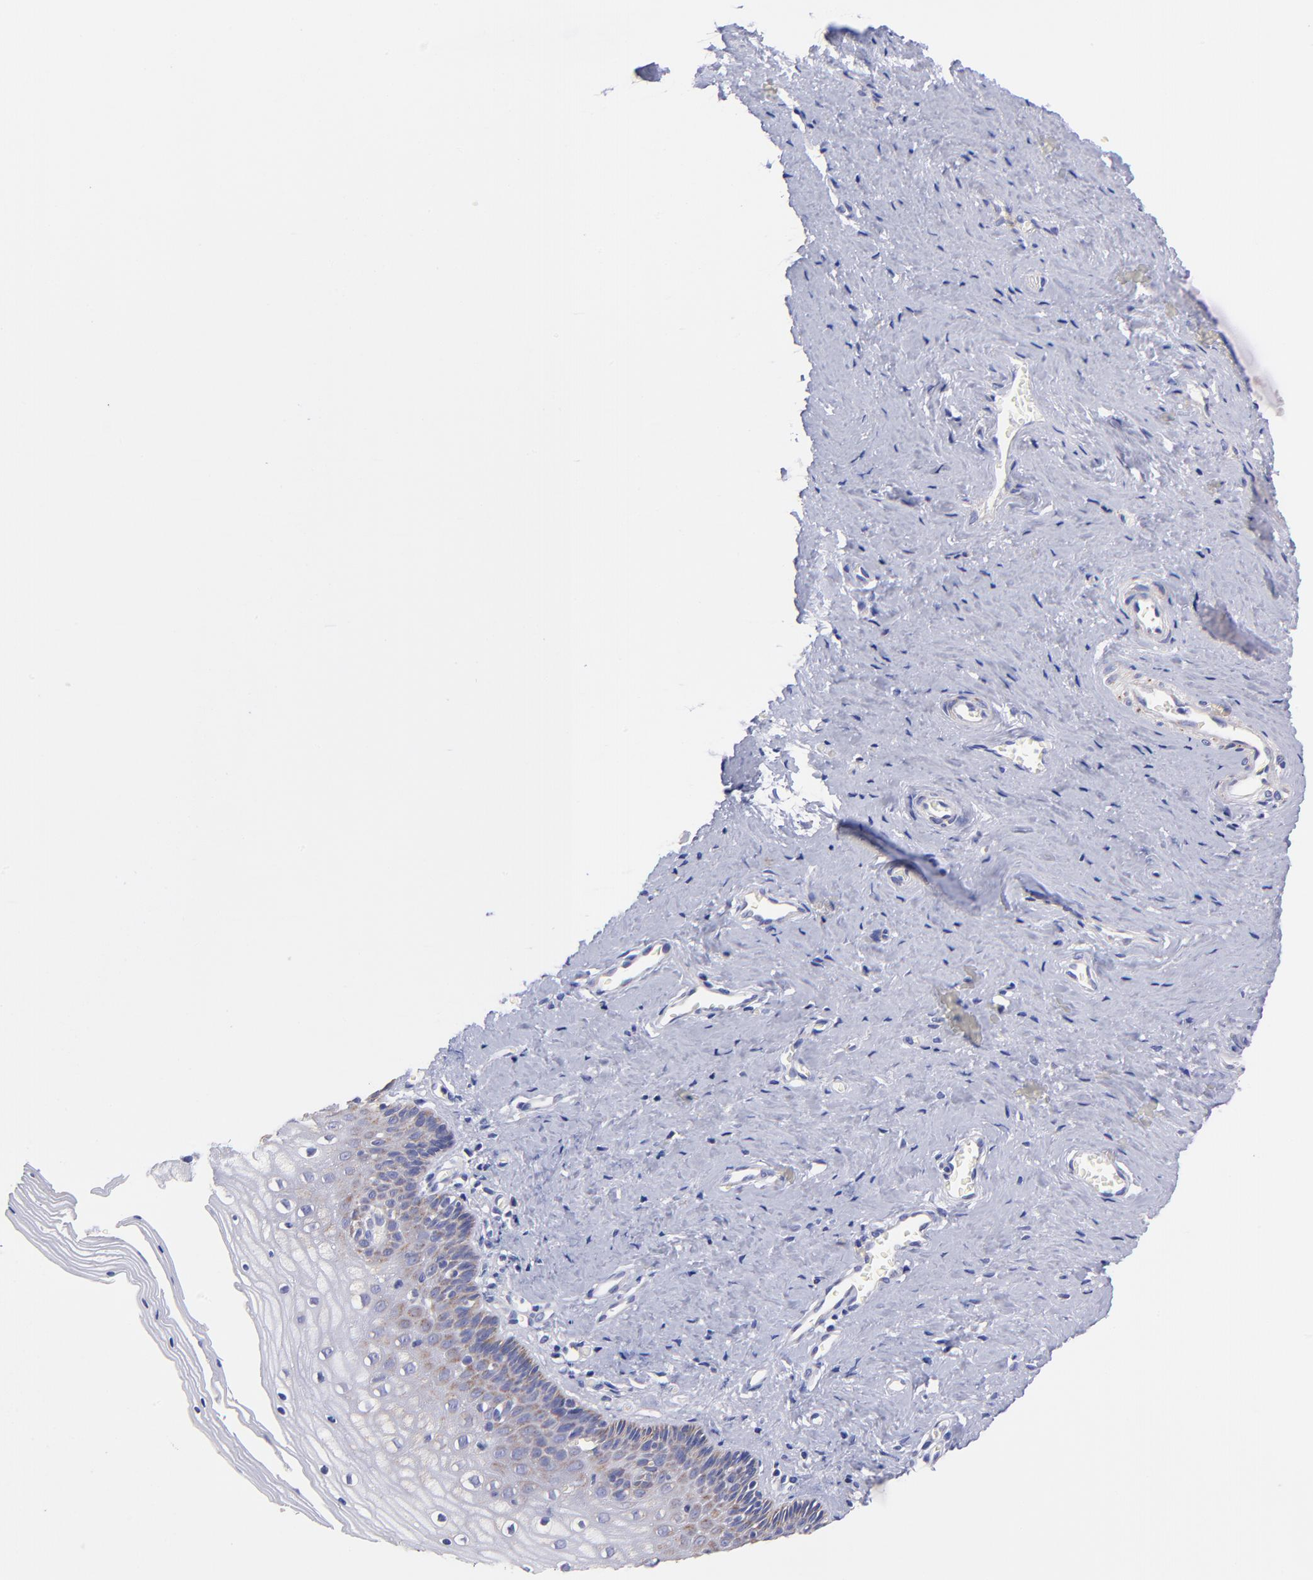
{"staining": {"intensity": "weak", "quantity": "25%-75%", "location": "cytoplasmic/membranous"}, "tissue": "vagina", "cell_type": "Squamous epithelial cells", "image_type": "normal", "snomed": [{"axis": "morphology", "description": "Normal tissue, NOS"}, {"axis": "topography", "description": "Vagina"}], "caption": "Immunohistochemistry (IHC) micrograph of unremarkable vagina stained for a protein (brown), which demonstrates low levels of weak cytoplasmic/membranous staining in about 25%-75% of squamous epithelial cells.", "gene": "NDUFB7", "patient": {"sex": "female", "age": 46}}